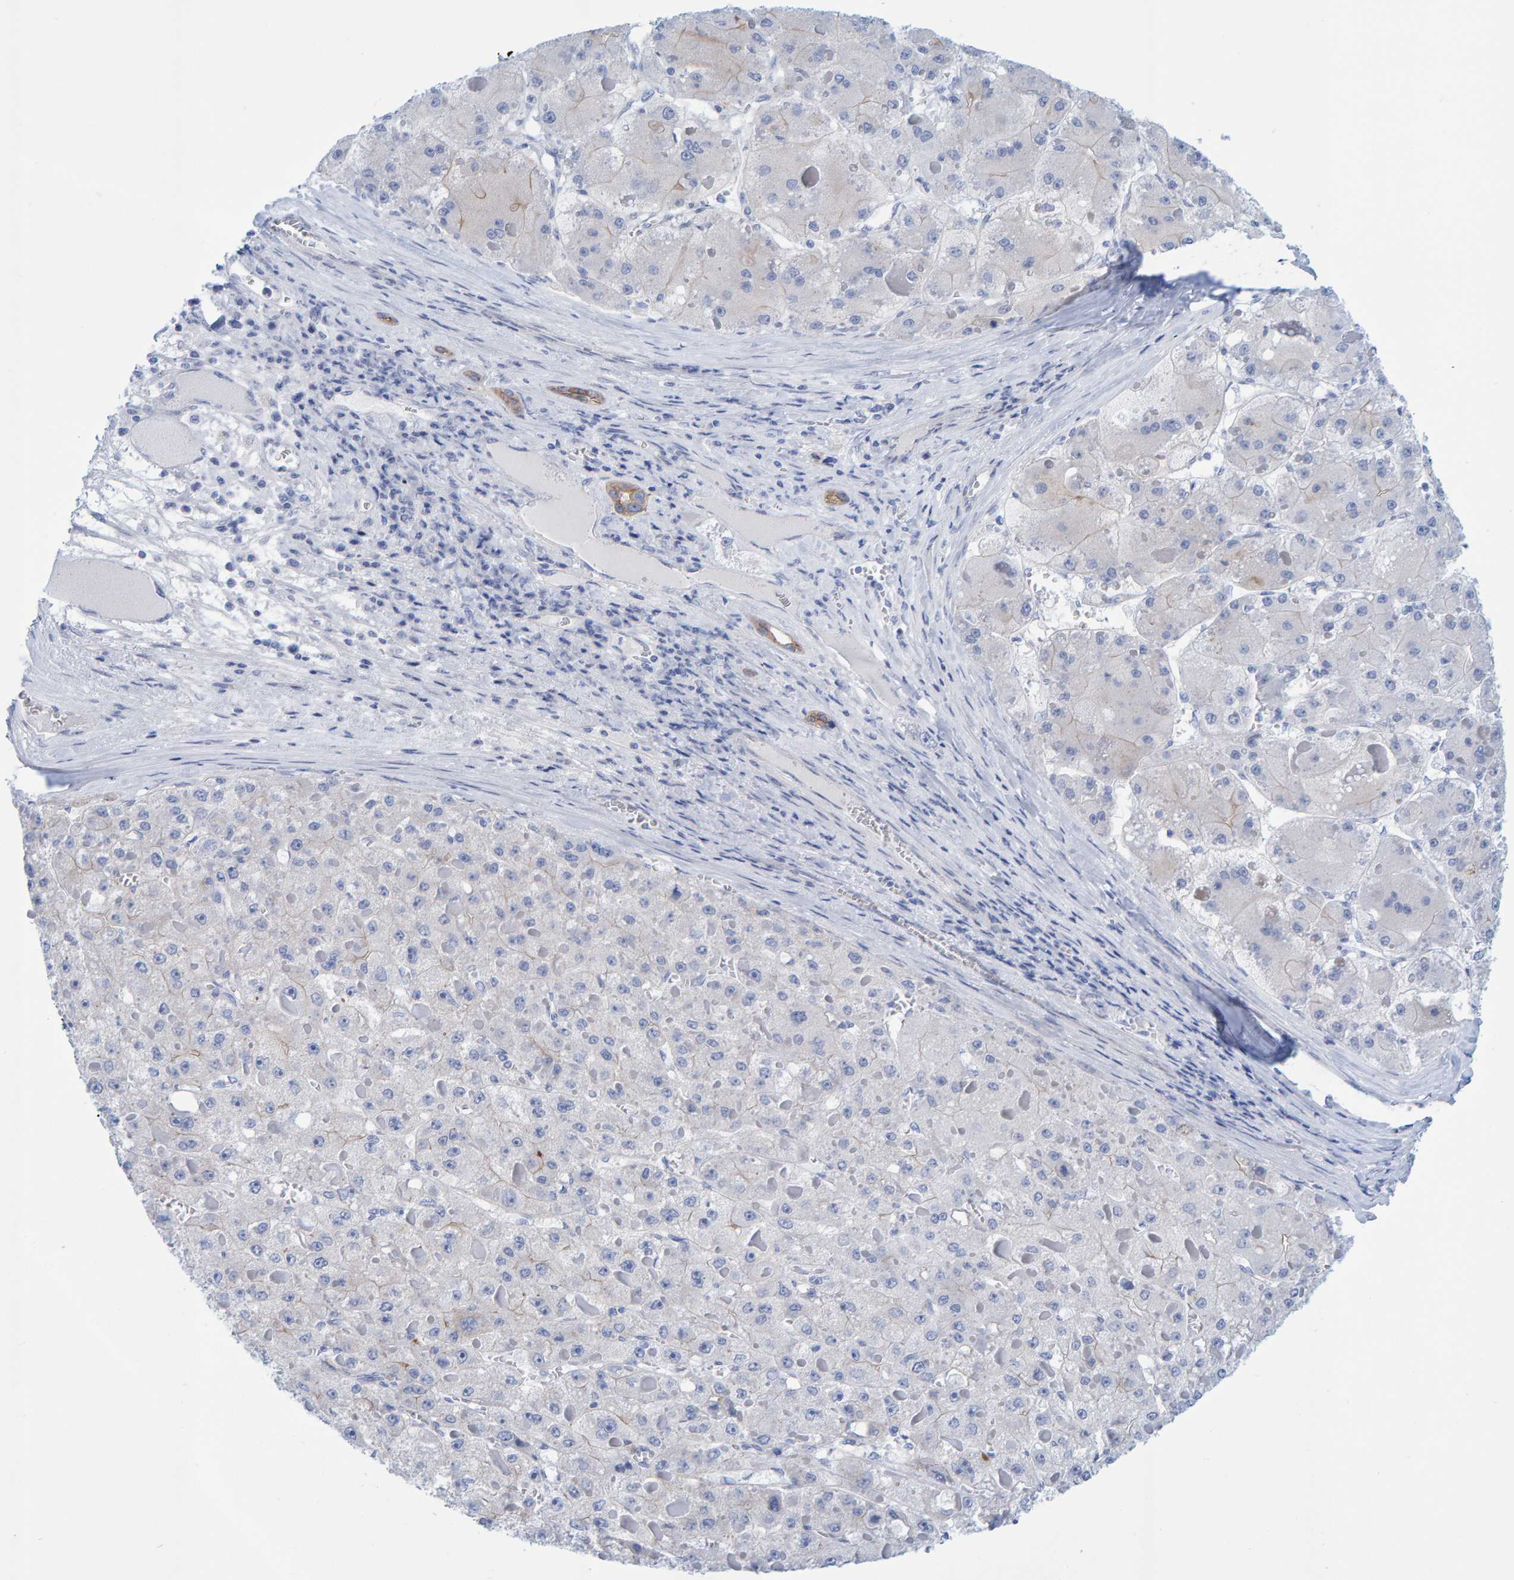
{"staining": {"intensity": "negative", "quantity": "none", "location": "none"}, "tissue": "liver cancer", "cell_type": "Tumor cells", "image_type": "cancer", "snomed": [{"axis": "morphology", "description": "Carcinoma, Hepatocellular, NOS"}, {"axis": "topography", "description": "Liver"}], "caption": "Liver cancer (hepatocellular carcinoma) was stained to show a protein in brown. There is no significant positivity in tumor cells. The staining is performed using DAB brown chromogen with nuclei counter-stained in using hematoxylin.", "gene": "JAKMIP3", "patient": {"sex": "female", "age": 73}}